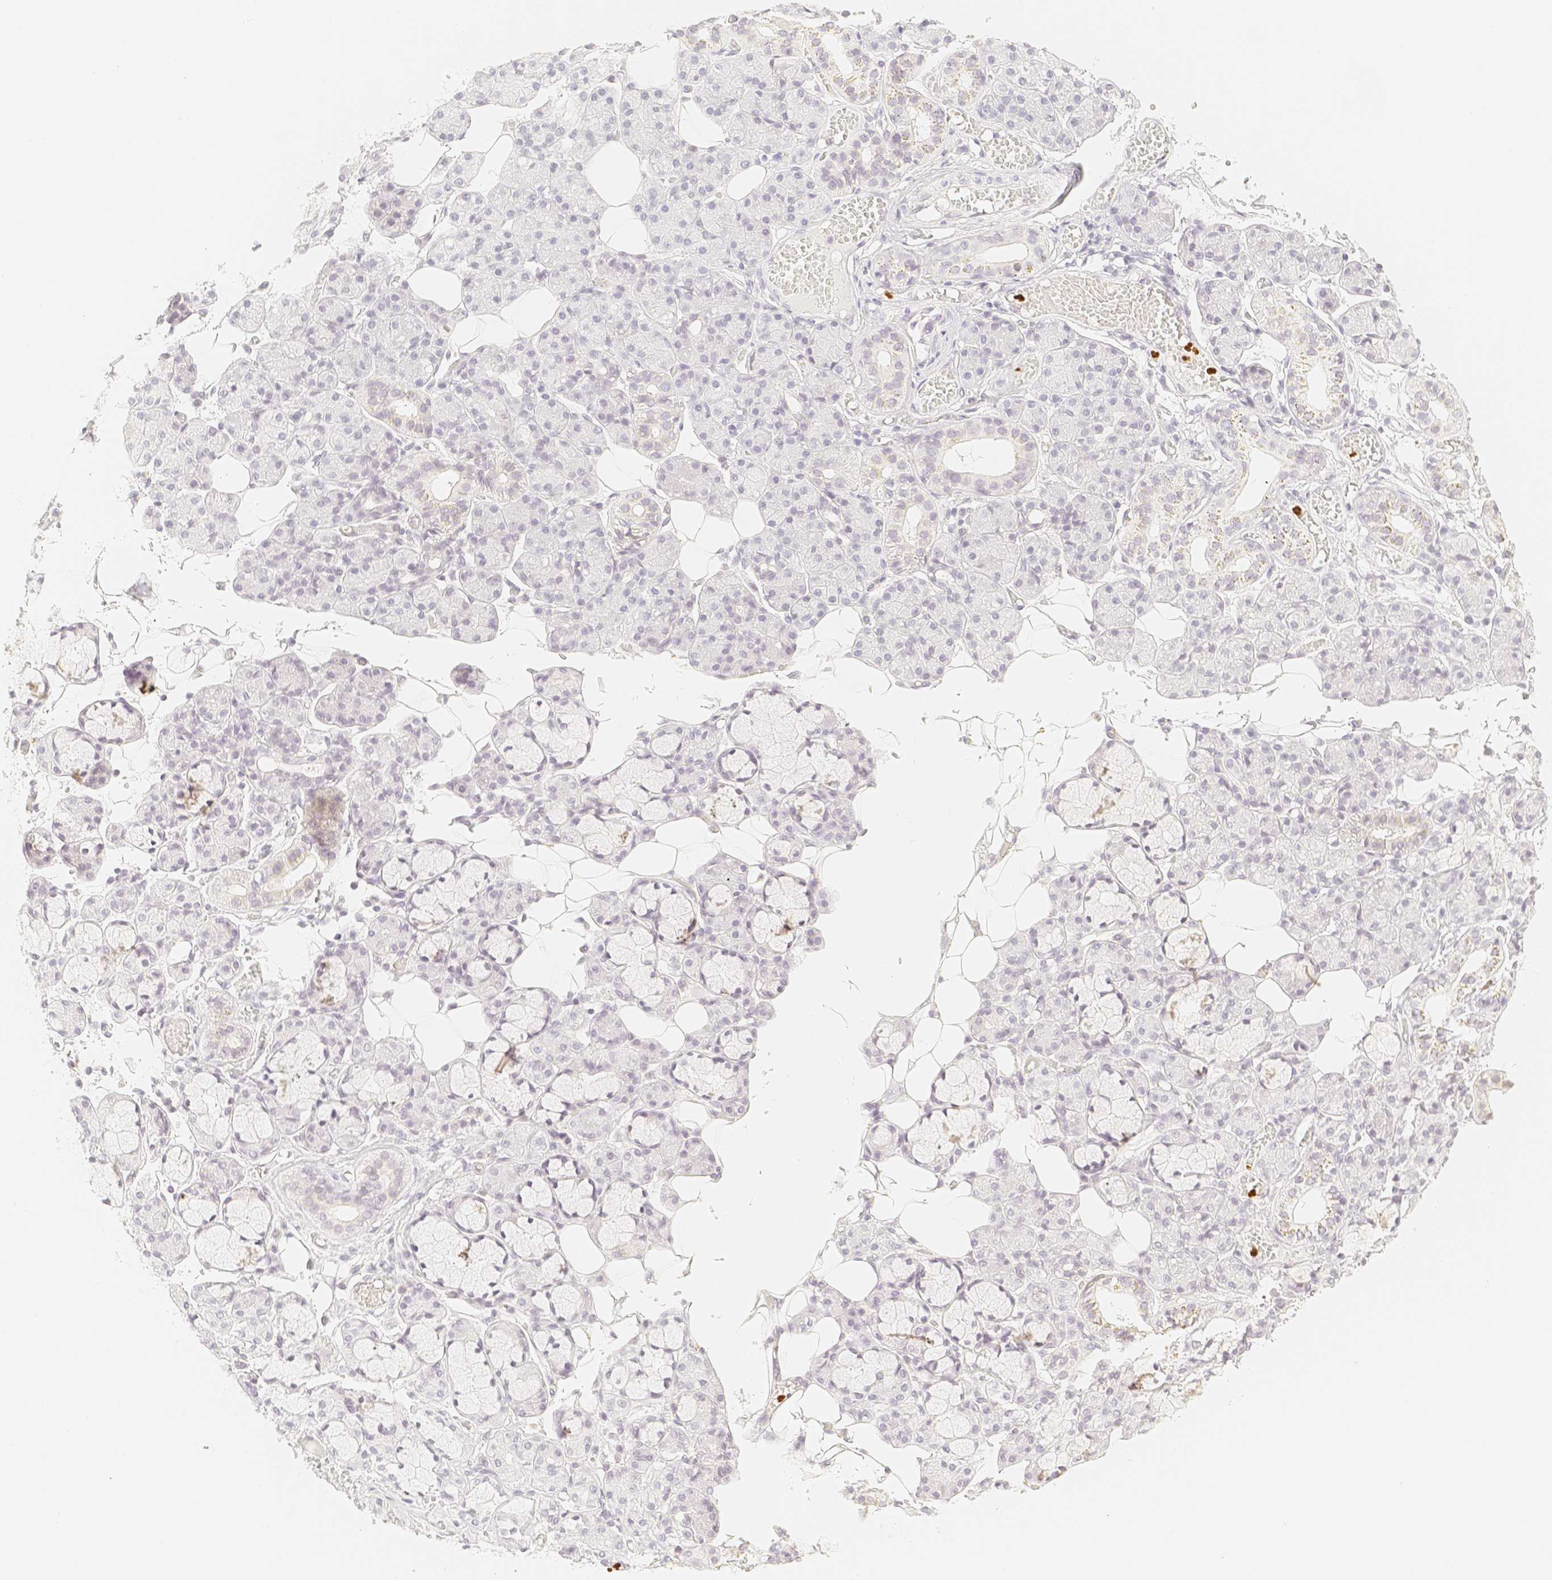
{"staining": {"intensity": "negative", "quantity": "none", "location": "none"}, "tissue": "salivary gland", "cell_type": "Glandular cells", "image_type": "normal", "snomed": [{"axis": "morphology", "description": "Normal tissue, NOS"}, {"axis": "topography", "description": "Salivary gland"}], "caption": "IHC micrograph of unremarkable salivary gland: human salivary gland stained with DAB exhibits no significant protein staining in glandular cells.", "gene": "PADI4", "patient": {"sex": "male", "age": 63}}